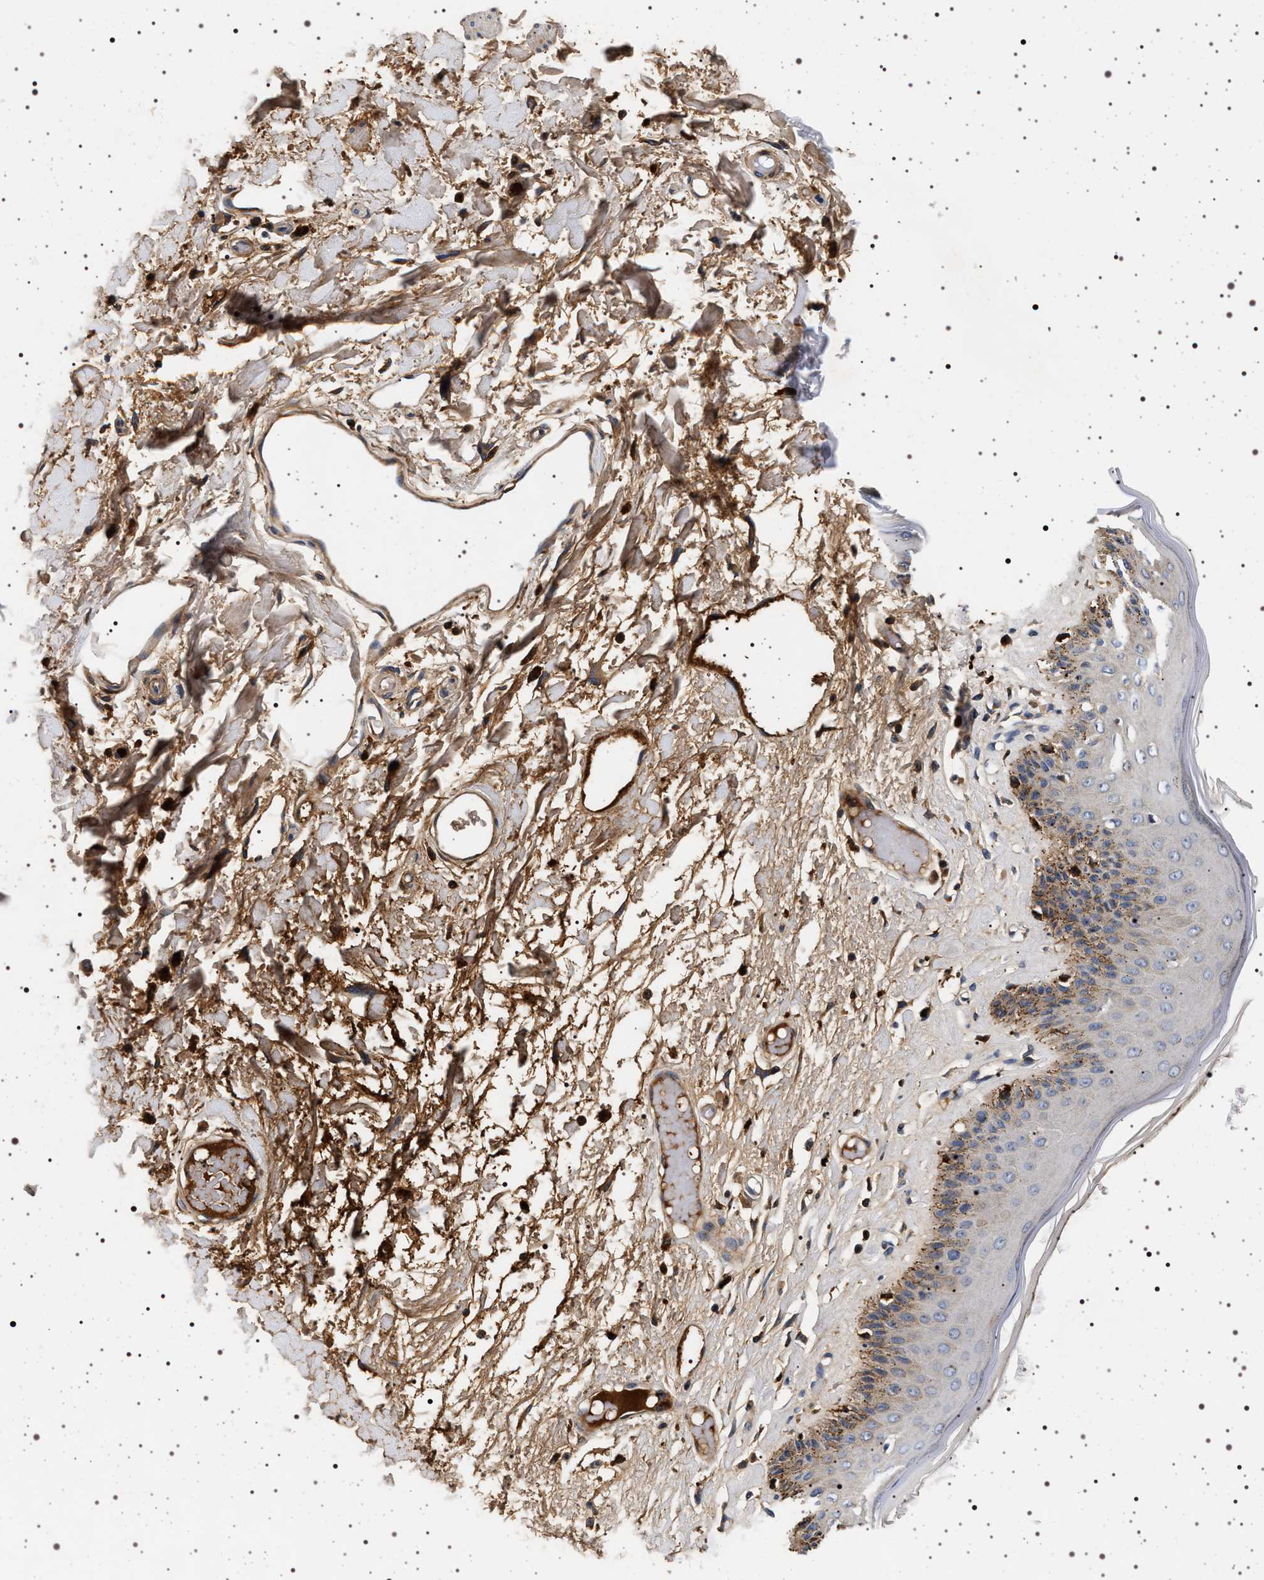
{"staining": {"intensity": "moderate", "quantity": "<25%", "location": "cytoplasmic/membranous"}, "tissue": "skin", "cell_type": "Epidermal cells", "image_type": "normal", "snomed": [{"axis": "morphology", "description": "Normal tissue, NOS"}, {"axis": "topography", "description": "Vulva"}], "caption": "DAB immunohistochemical staining of unremarkable skin shows moderate cytoplasmic/membranous protein expression in about <25% of epidermal cells.", "gene": "DCBLD2", "patient": {"sex": "female", "age": 73}}